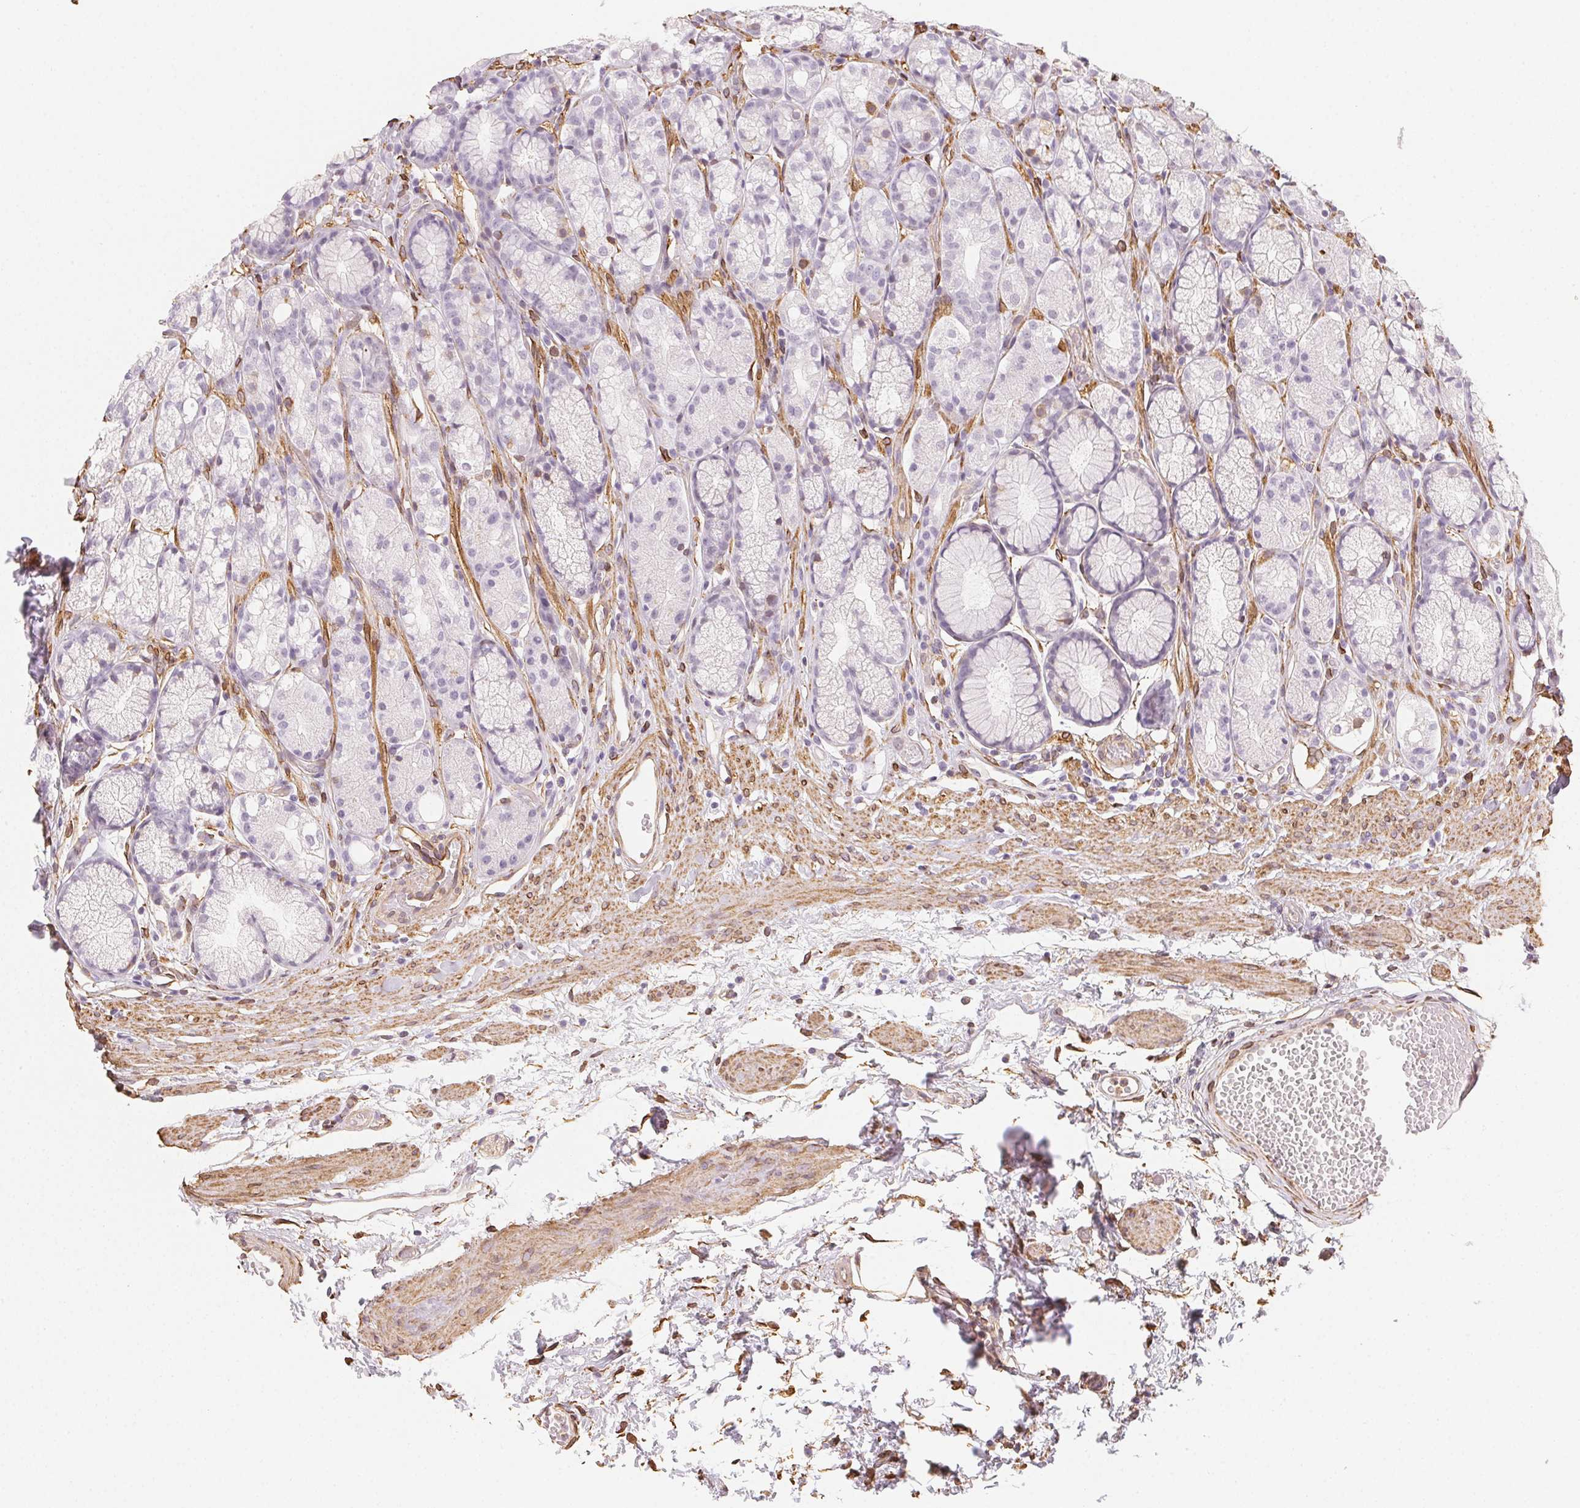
{"staining": {"intensity": "negative", "quantity": "none", "location": "none"}, "tissue": "stomach", "cell_type": "Glandular cells", "image_type": "normal", "snomed": [{"axis": "morphology", "description": "Normal tissue, NOS"}, {"axis": "topography", "description": "Smooth muscle"}, {"axis": "topography", "description": "Stomach"}], "caption": "An immunohistochemistry histopathology image of unremarkable stomach is shown. There is no staining in glandular cells of stomach. The staining is performed using DAB (3,3'-diaminobenzidine) brown chromogen with nuclei counter-stained in using hematoxylin.", "gene": "RSBN1", "patient": {"sex": "male", "age": 70}}